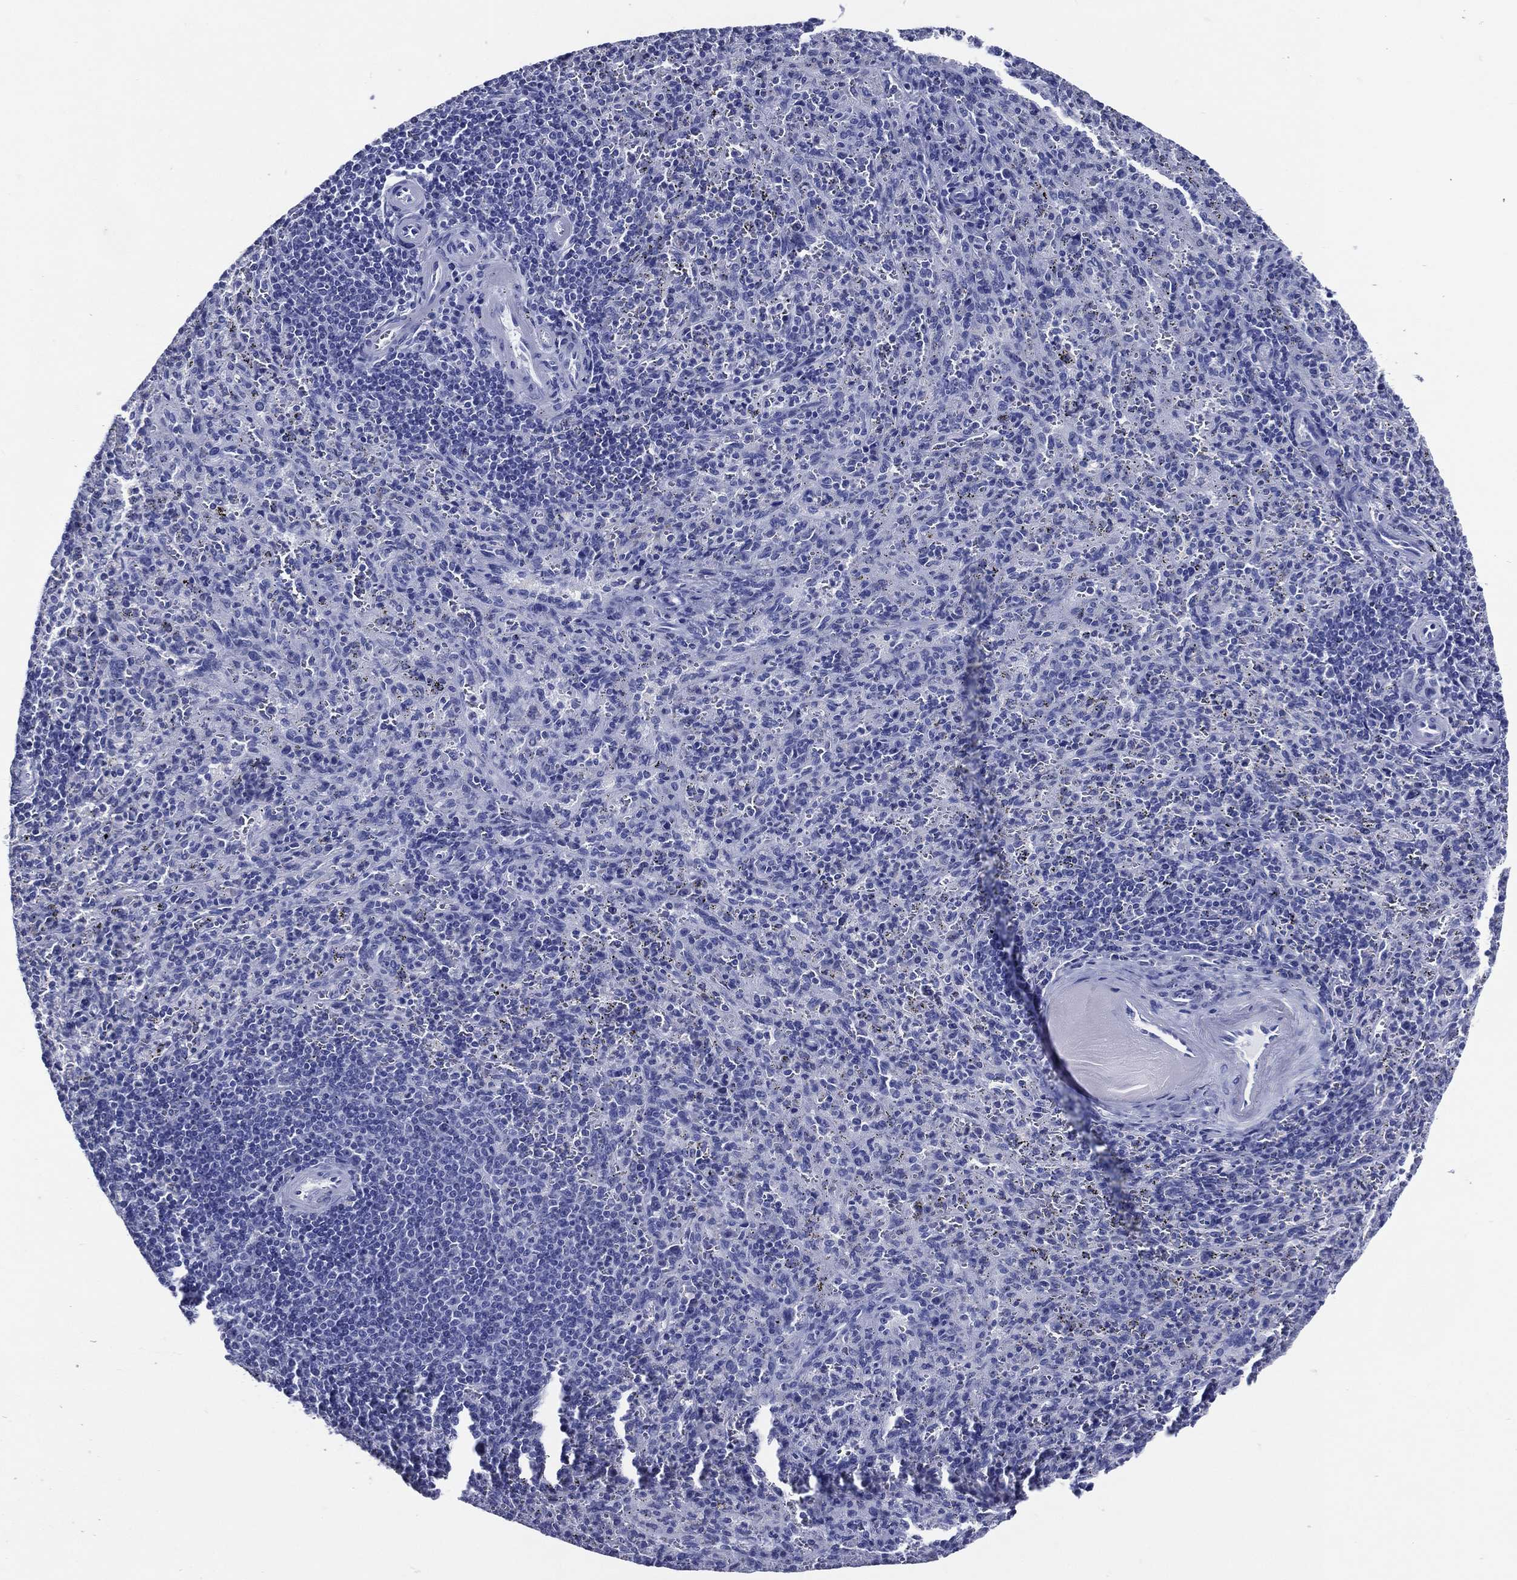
{"staining": {"intensity": "negative", "quantity": "none", "location": "none"}, "tissue": "spleen", "cell_type": "Cells in red pulp", "image_type": "normal", "snomed": [{"axis": "morphology", "description": "Normal tissue, NOS"}, {"axis": "topography", "description": "Spleen"}], "caption": "High power microscopy histopathology image of an immunohistochemistry (IHC) micrograph of benign spleen, revealing no significant expression in cells in red pulp.", "gene": "ACE2", "patient": {"sex": "male", "age": 57}}